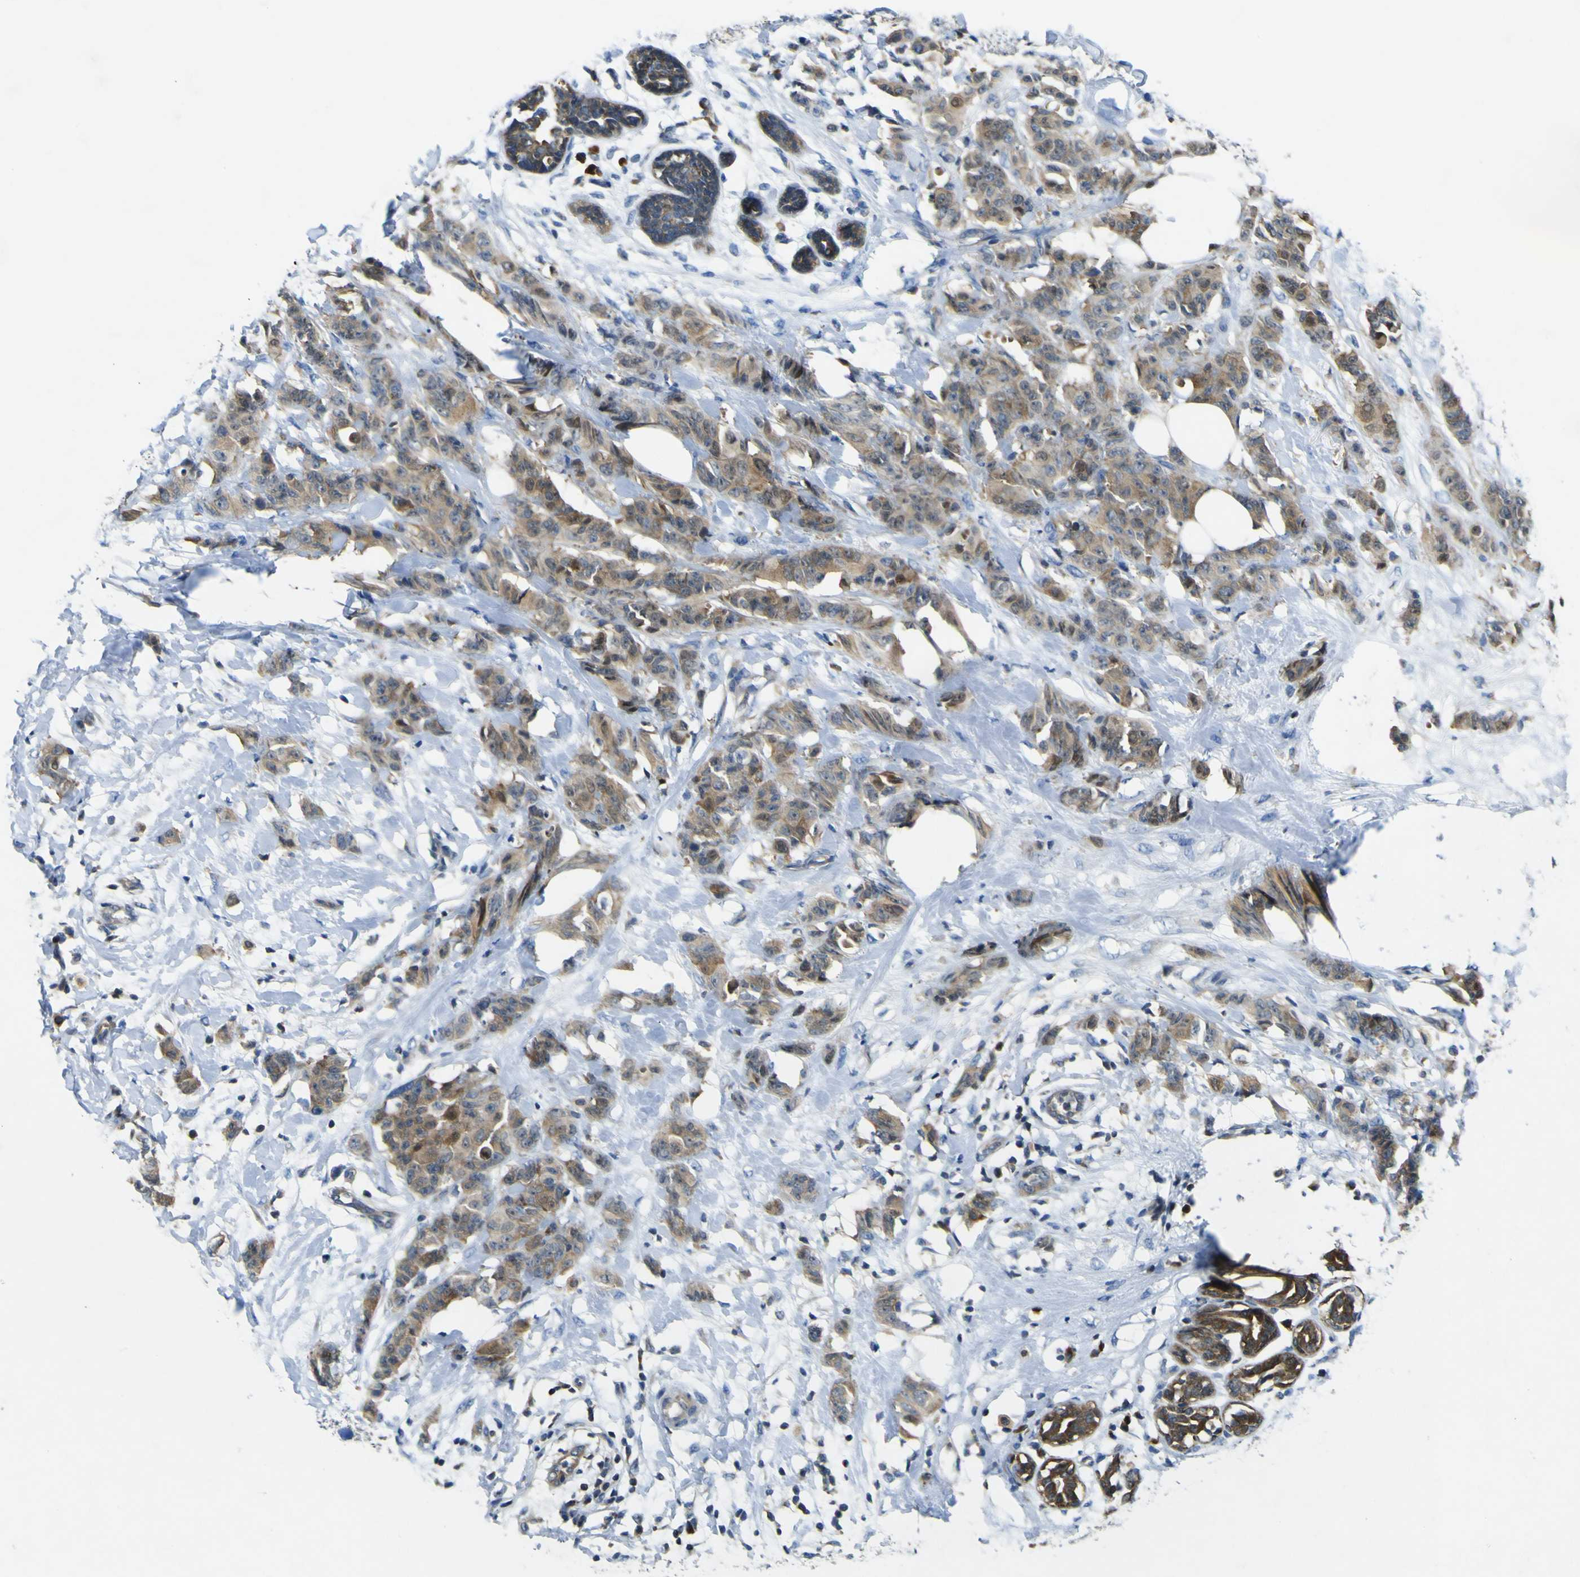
{"staining": {"intensity": "moderate", "quantity": ">75%", "location": "cytoplasmic/membranous"}, "tissue": "breast cancer", "cell_type": "Tumor cells", "image_type": "cancer", "snomed": [{"axis": "morphology", "description": "Normal tissue, NOS"}, {"axis": "morphology", "description": "Duct carcinoma"}, {"axis": "topography", "description": "Breast"}], "caption": "Brown immunohistochemical staining in human breast invasive ductal carcinoma reveals moderate cytoplasmic/membranous expression in approximately >75% of tumor cells.", "gene": "EML2", "patient": {"sex": "female", "age": 40}}